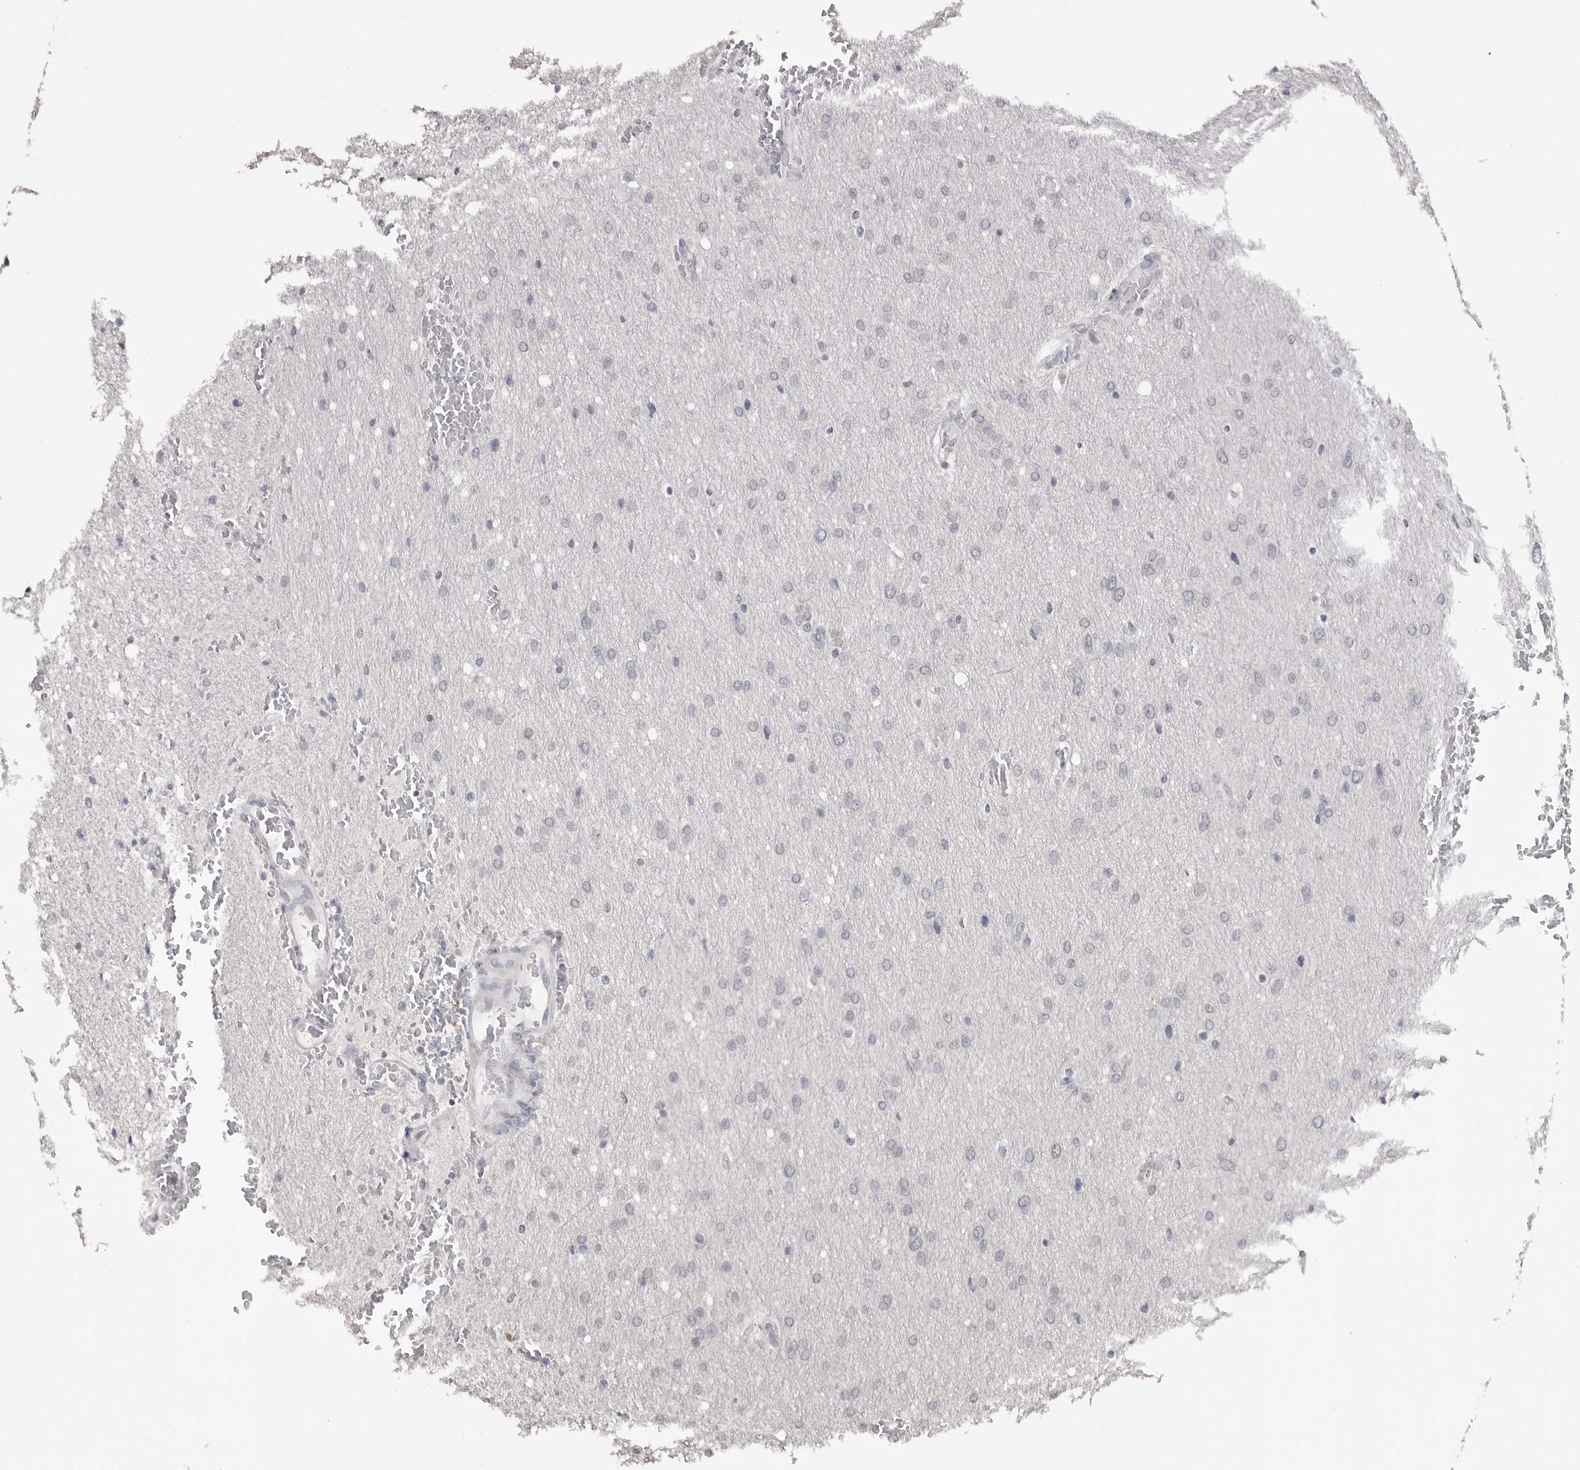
{"staining": {"intensity": "negative", "quantity": "none", "location": "none"}, "tissue": "glioma", "cell_type": "Tumor cells", "image_type": "cancer", "snomed": [{"axis": "morphology", "description": "Glioma, malignant, Low grade"}, {"axis": "topography", "description": "Brain"}], "caption": "Malignant glioma (low-grade) stained for a protein using immunohistochemistry (IHC) demonstrates no staining tumor cells.", "gene": "GPN2", "patient": {"sex": "female", "age": 37}}